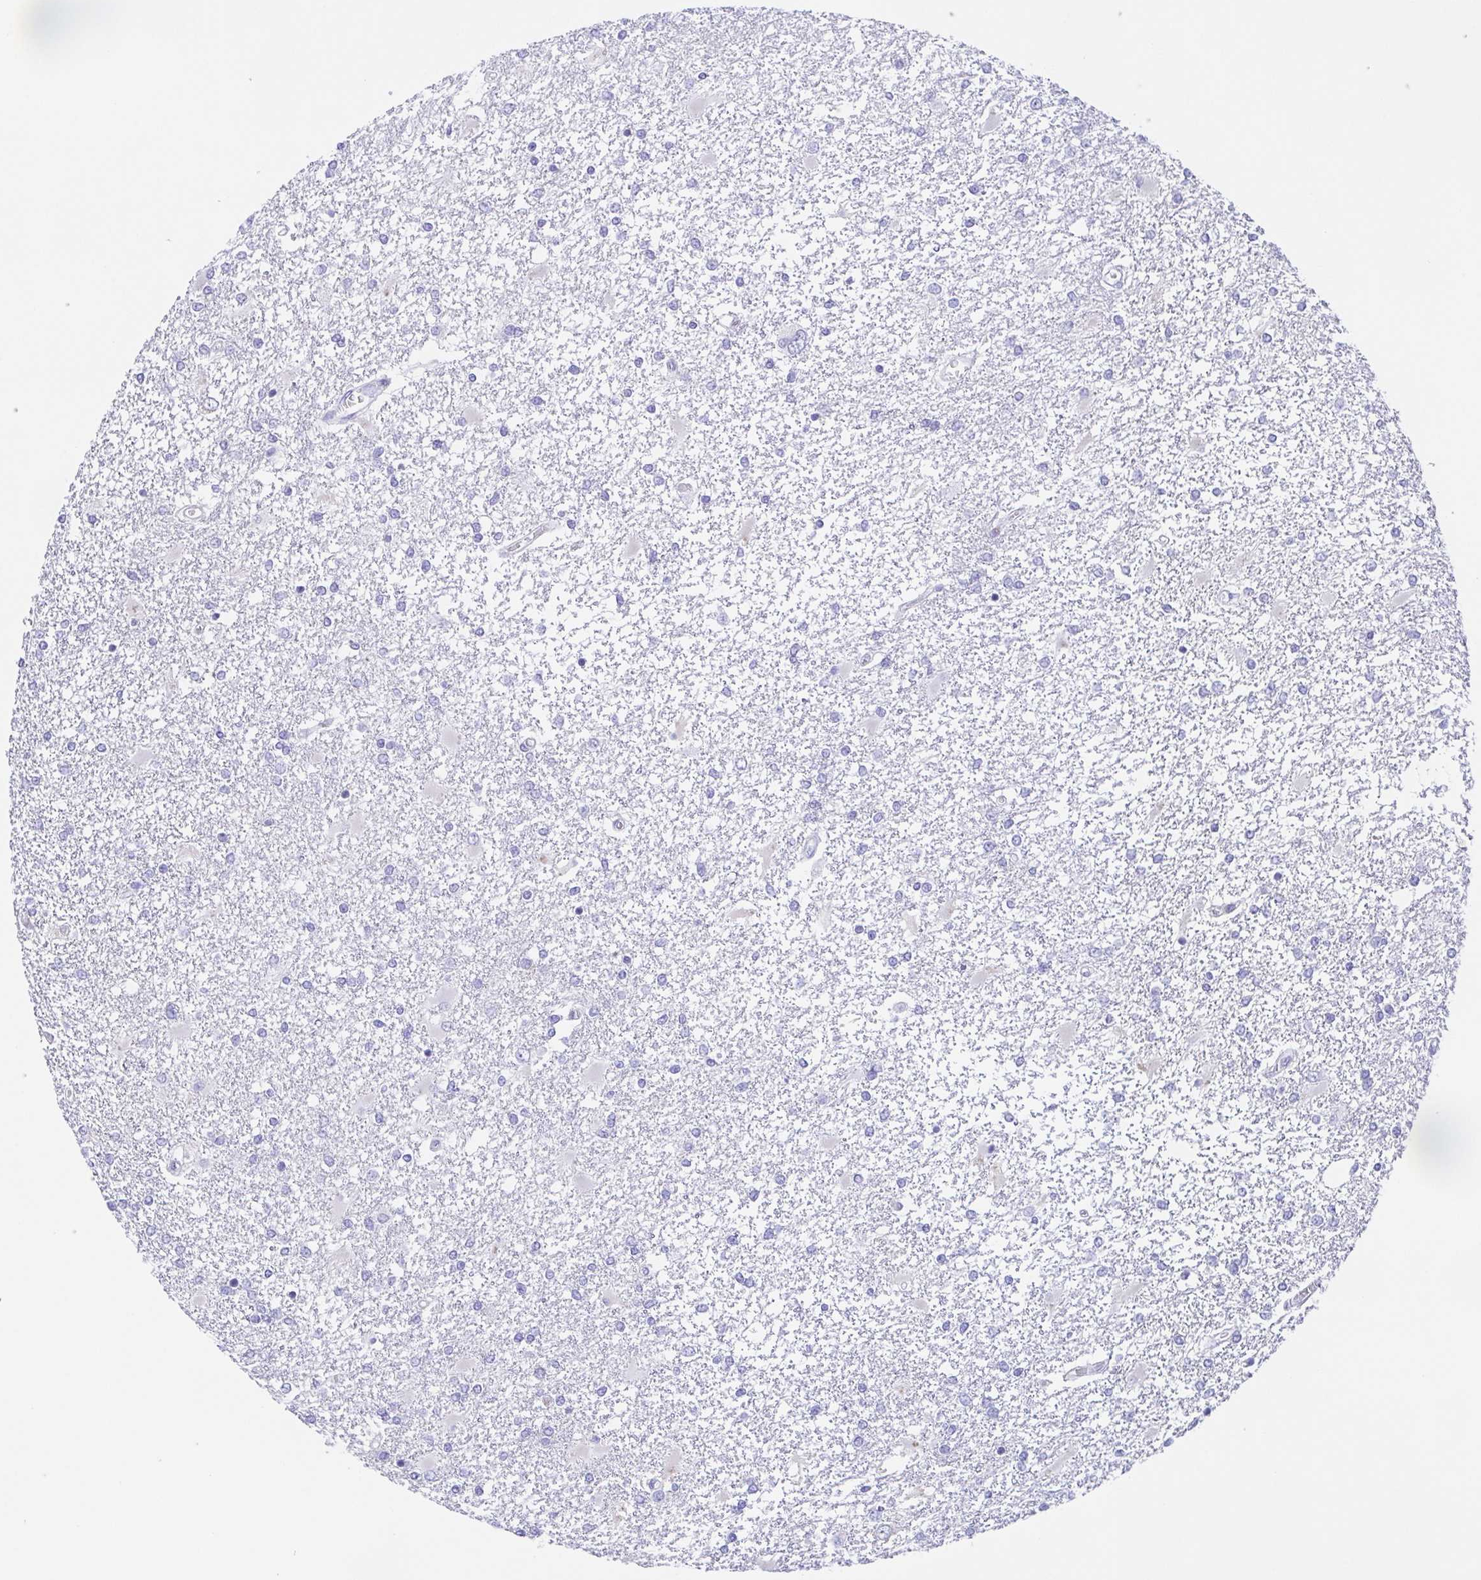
{"staining": {"intensity": "negative", "quantity": "none", "location": "none"}, "tissue": "glioma", "cell_type": "Tumor cells", "image_type": "cancer", "snomed": [{"axis": "morphology", "description": "Glioma, malignant, High grade"}, {"axis": "topography", "description": "Cerebral cortex"}], "caption": "Human malignant high-grade glioma stained for a protein using immunohistochemistry (IHC) shows no positivity in tumor cells.", "gene": "SCG3", "patient": {"sex": "male", "age": 79}}